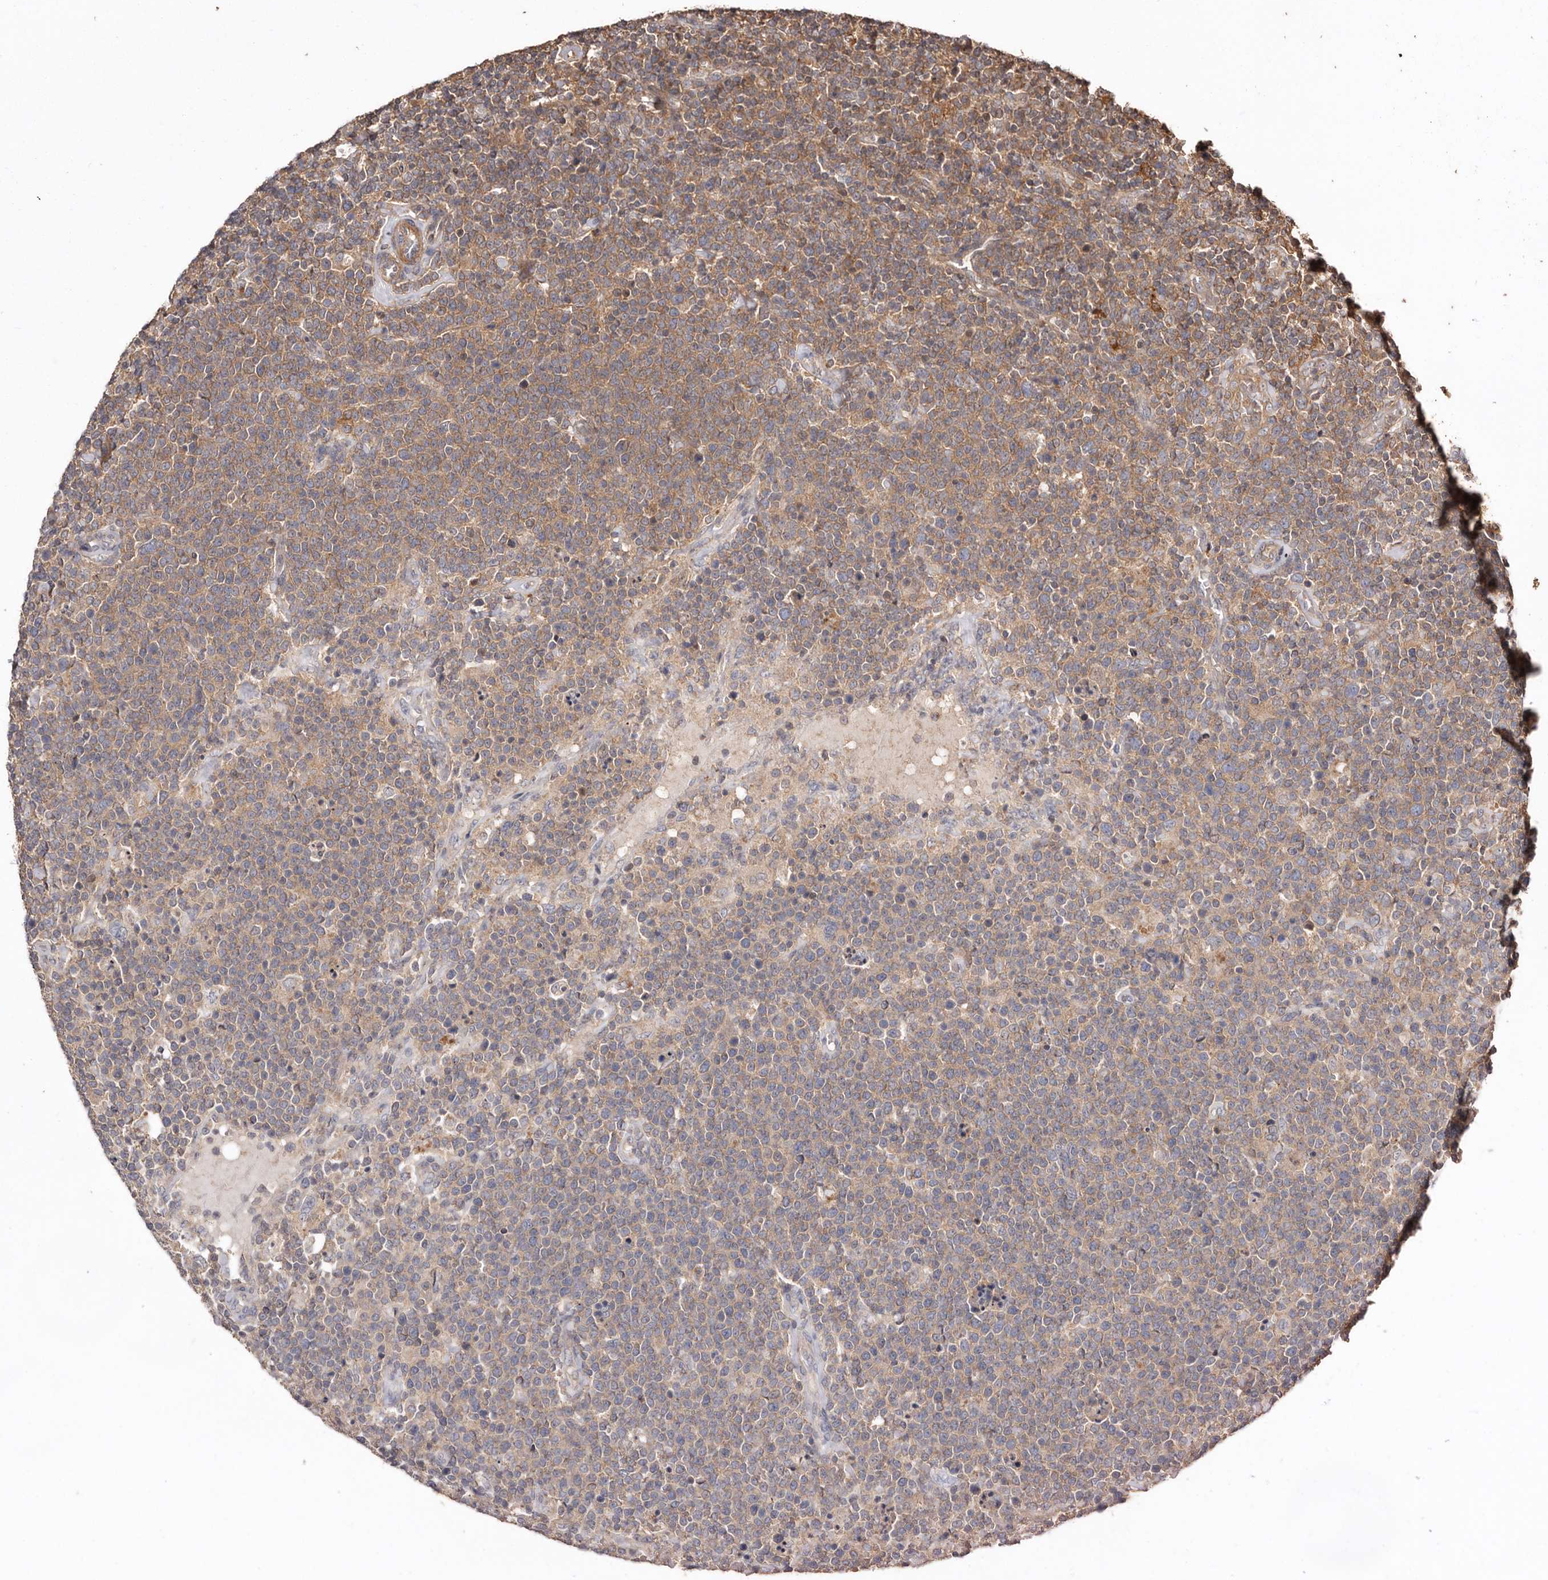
{"staining": {"intensity": "moderate", "quantity": "<25%", "location": "cytoplasmic/membranous"}, "tissue": "lymphoma", "cell_type": "Tumor cells", "image_type": "cancer", "snomed": [{"axis": "morphology", "description": "Malignant lymphoma, non-Hodgkin's type, High grade"}, {"axis": "topography", "description": "Lymph node"}], "caption": "This photomicrograph shows immunohistochemistry staining of human lymphoma, with low moderate cytoplasmic/membranous expression in about <25% of tumor cells.", "gene": "RWDD1", "patient": {"sex": "male", "age": 61}}